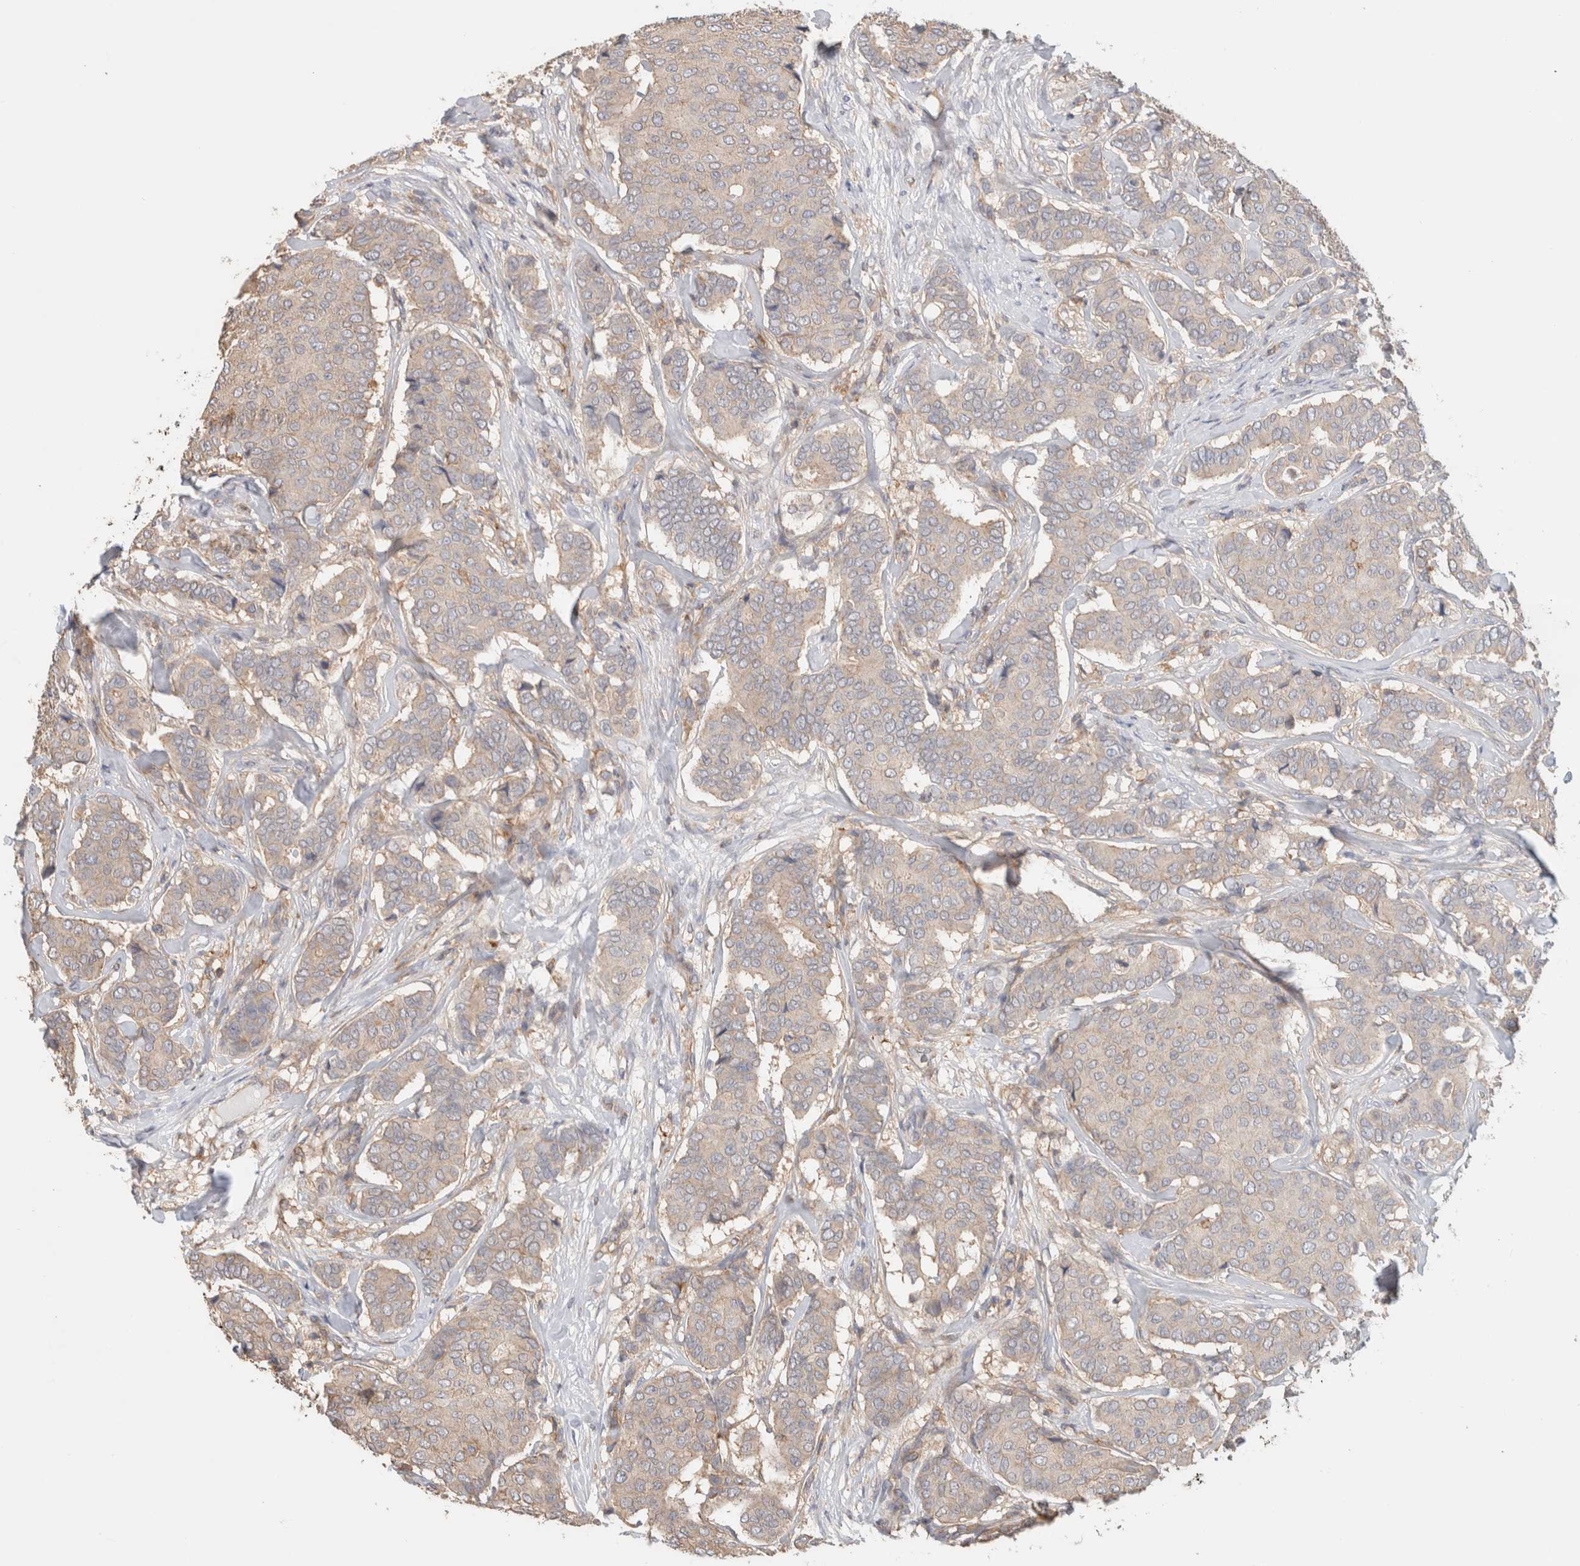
{"staining": {"intensity": "weak", "quantity": "<25%", "location": "cytoplasmic/membranous"}, "tissue": "breast cancer", "cell_type": "Tumor cells", "image_type": "cancer", "snomed": [{"axis": "morphology", "description": "Duct carcinoma"}, {"axis": "topography", "description": "Breast"}], "caption": "Image shows no protein positivity in tumor cells of intraductal carcinoma (breast) tissue.", "gene": "CFAP418", "patient": {"sex": "female", "age": 75}}